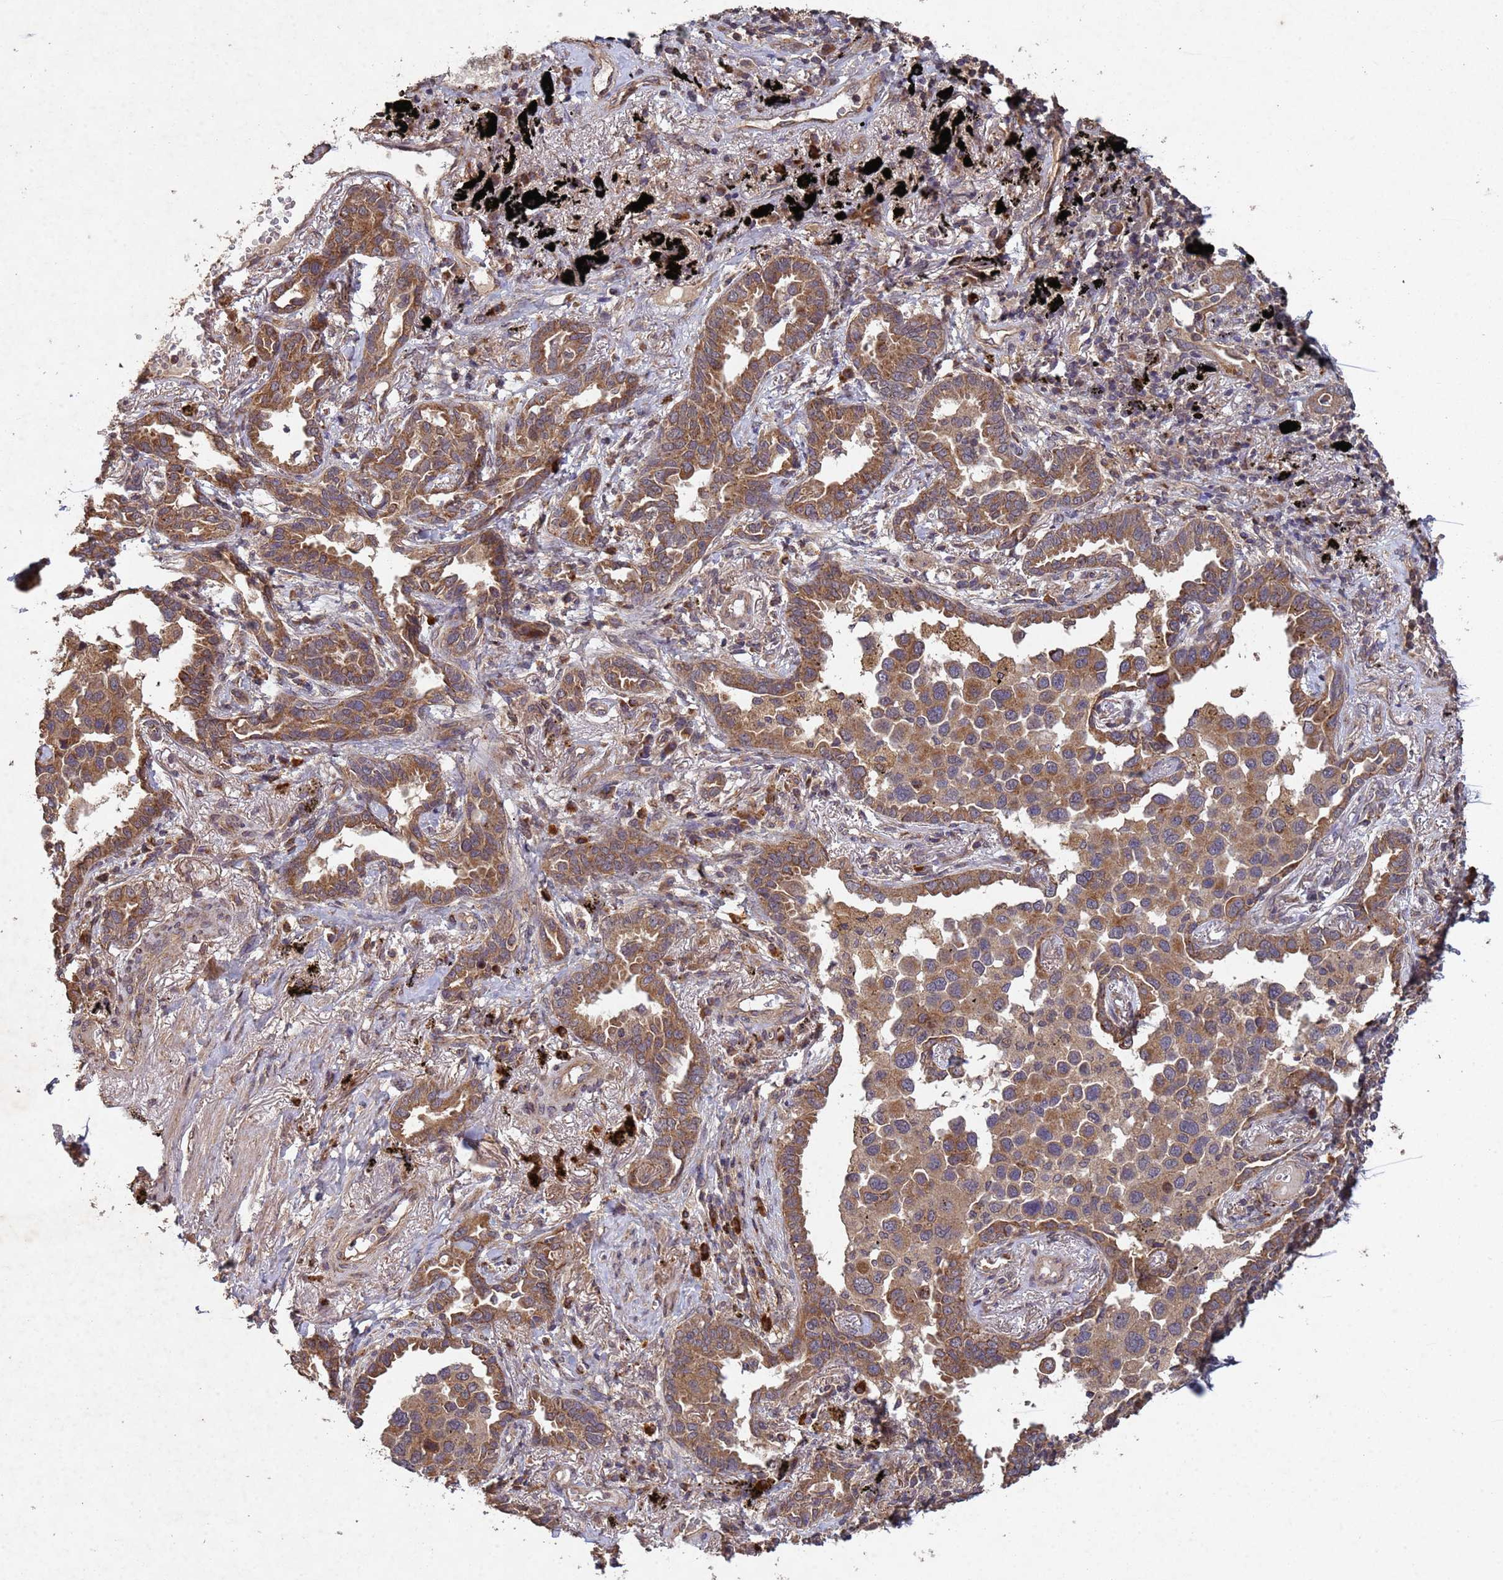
{"staining": {"intensity": "moderate", "quantity": ">75%", "location": "cytoplasmic/membranous"}, "tissue": "lung cancer", "cell_type": "Tumor cells", "image_type": "cancer", "snomed": [{"axis": "morphology", "description": "Adenocarcinoma, NOS"}, {"axis": "topography", "description": "Lung"}], "caption": "Brown immunohistochemical staining in lung adenocarcinoma reveals moderate cytoplasmic/membranous expression in about >75% of tumor cells. The staining is performed using DAB (3,3'-diaminobenzidine) brown chromogen to label protein expression. The nuclei are counter-stained blue using hematoxylin.", "gene": "FASTKD1", "patient": {"sex": "male", "age": 67}}